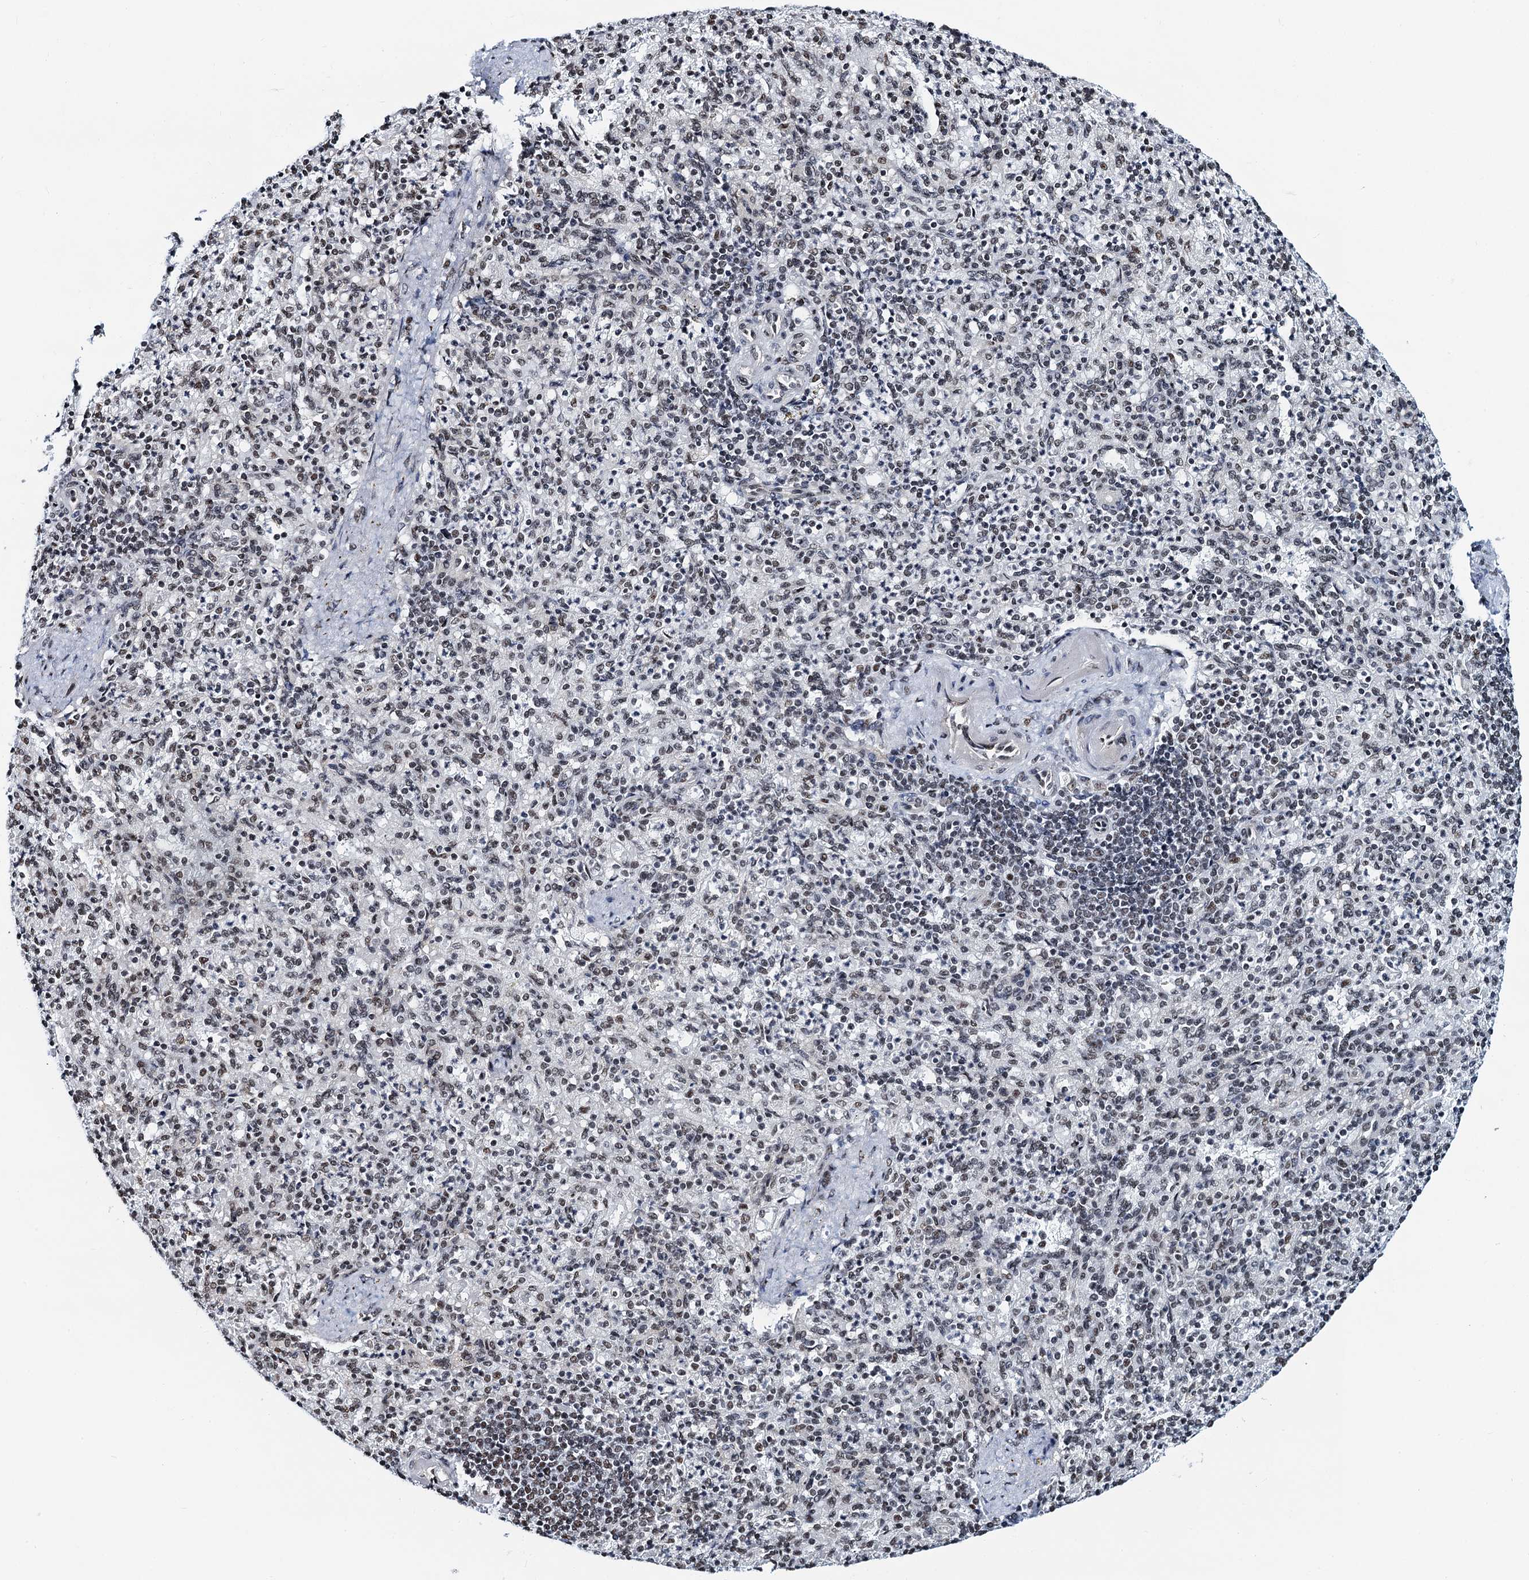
{"staining": {"intensity": "weak", "quantity": "<25%", "location": "nuclear"}, "tissue": "spleen", "cell_type": "Cells in red pulp", "image_type": "normal", "snomed": [{"axis": "morphology", "description": "Normal tissue, NOS"}, {"axis": "topography", "description": "Spleen"}], "caption": "The IHC micrograph has no significant positivity in cells in red pulp of spleen. The staining was performed using DAB to visualize the protein expression in brown, while the nuclei were stained in blue with hematoxylin (Magnification: 20x).", "gene": "ZNF609", "patient": {"sex": "female", "age": 74}}